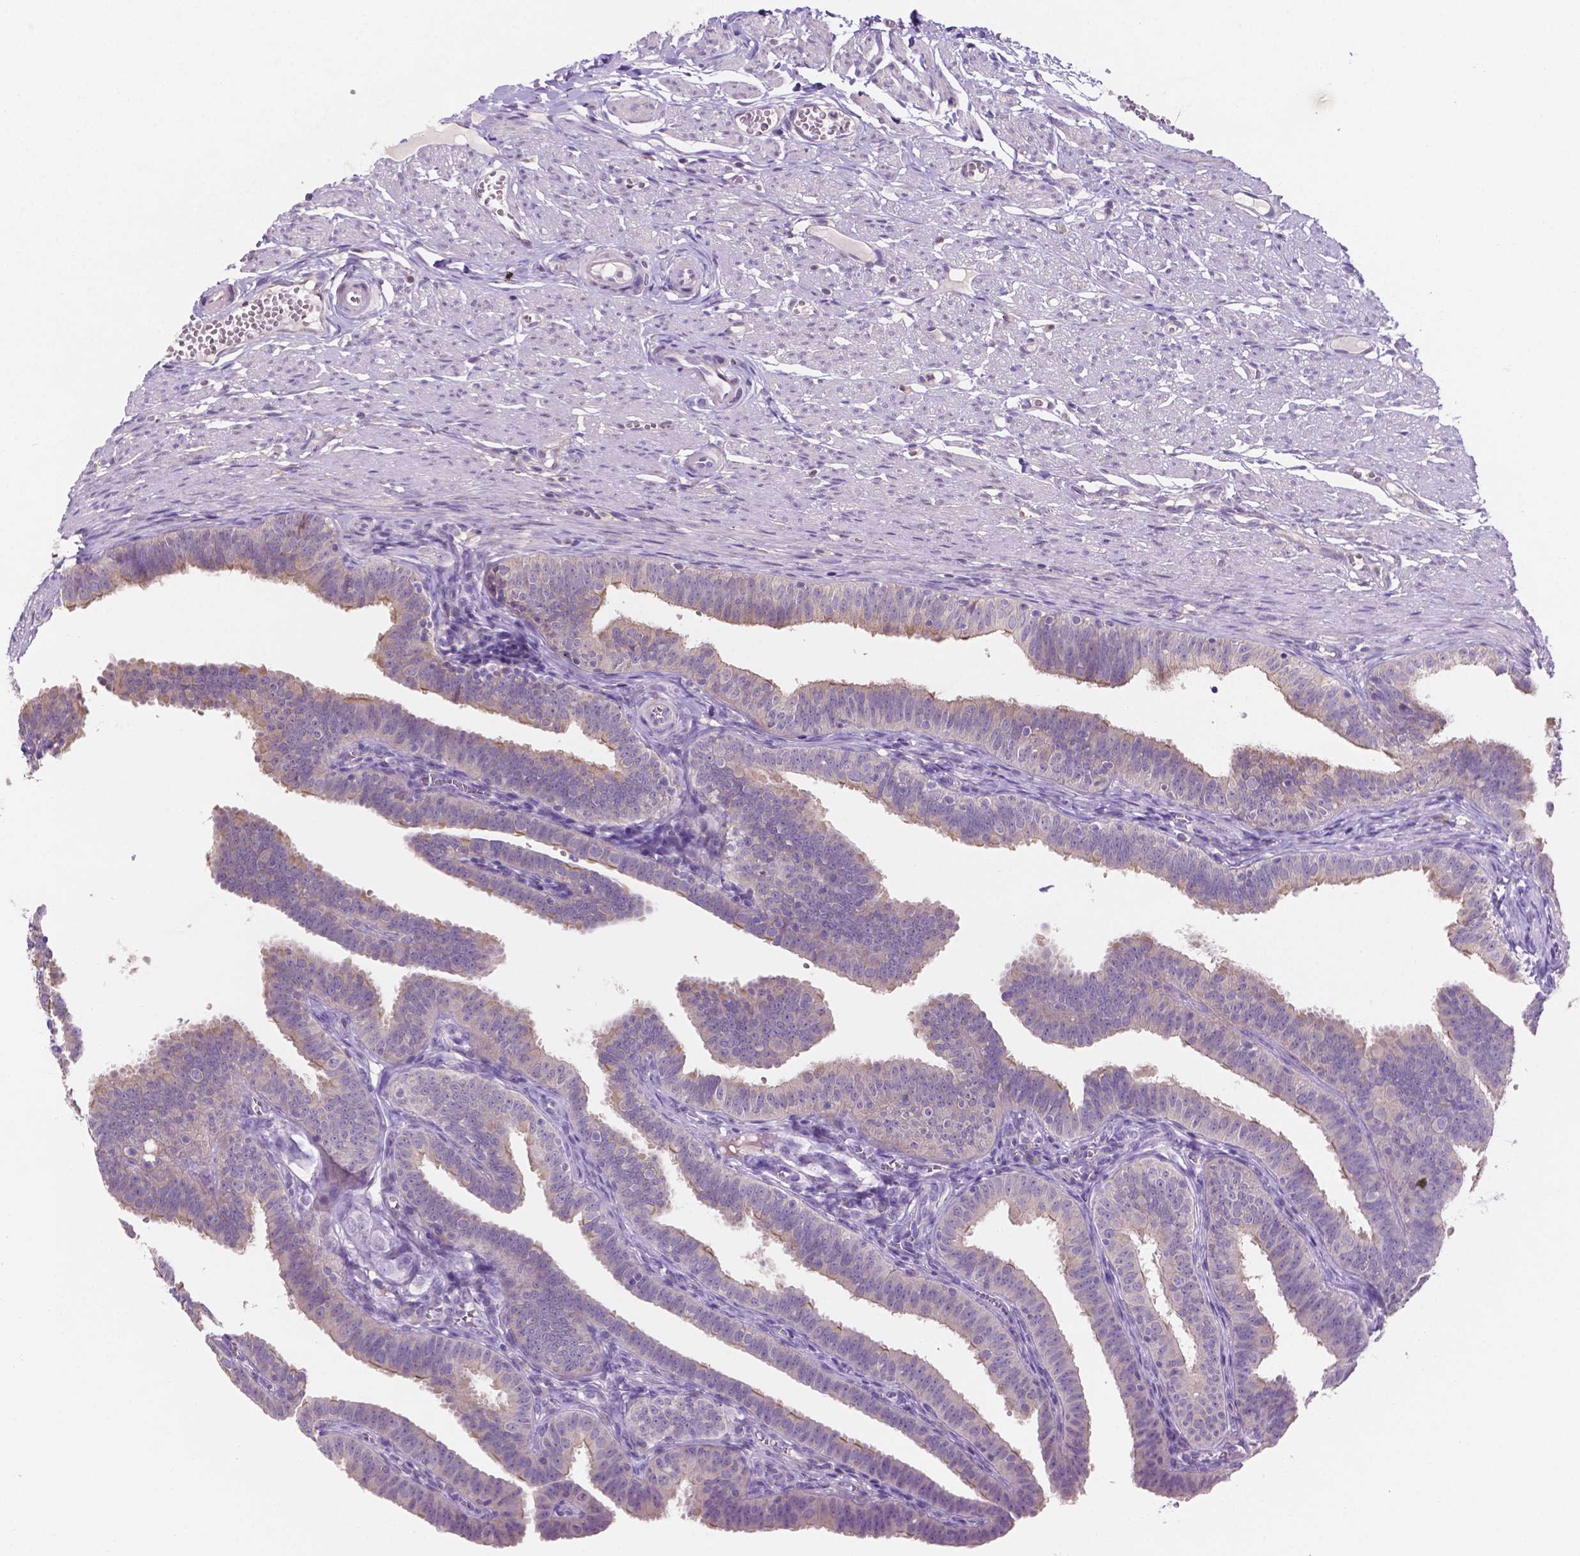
{"staining": {"intensity": "moderate", "quantity": "<25%", "location": "cytoplasmic/membranous"}, "tissue": "fallopian tube", "cell_type": "Glandular cells", "image_type": "normal", "snomed": [{"axis": "morphology", "description": "Normal tissue, NOS"}, {"axis": "topography", "description": "Fallopian tube"}], "caption": "Human fallopian tube stained with a brown dye exhibits moderate cytoplasmic/membranous positive expression in approximately <25% of glandular cells.", "gene": "MKRN2OS", "patient": {"sex": "female", "age": 25}}